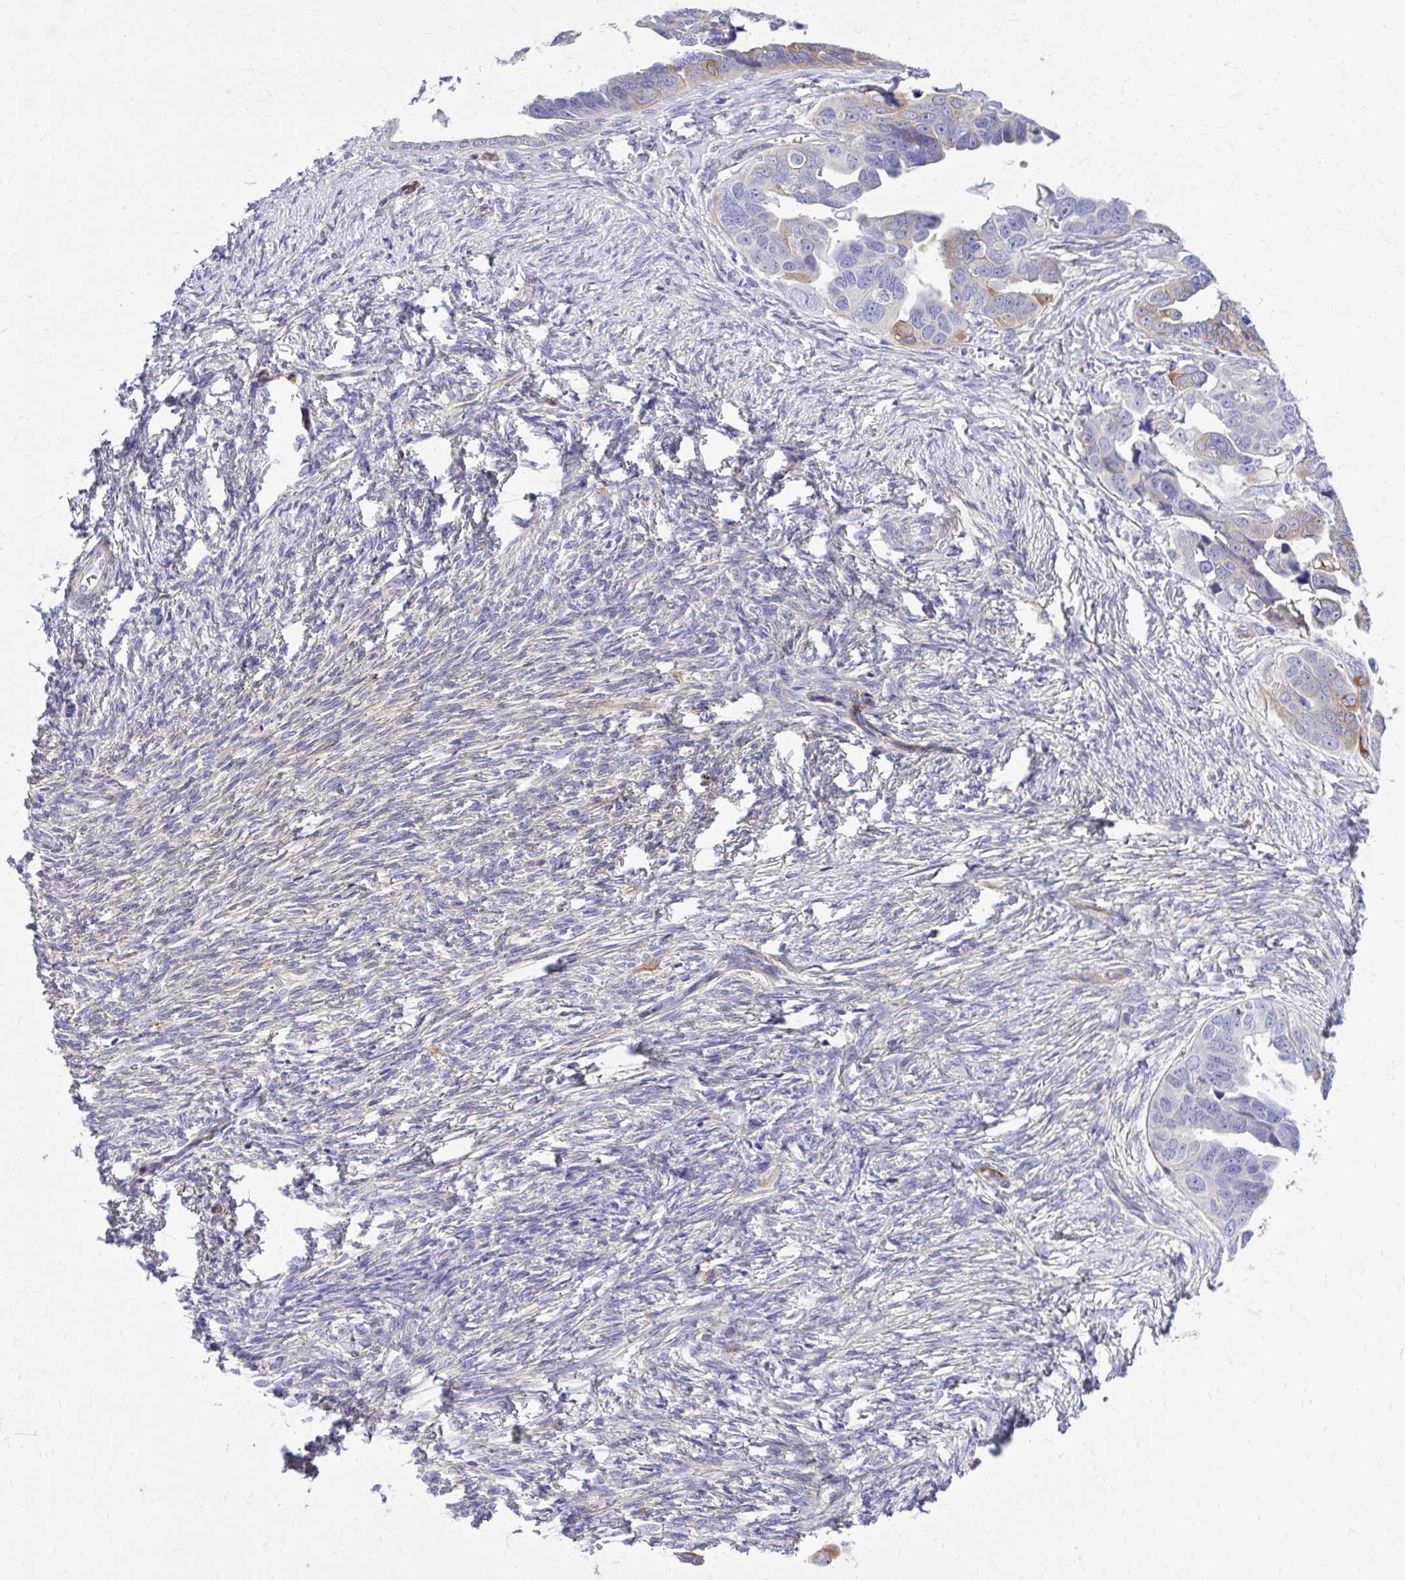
{"staining": {"intensity": "moderate", "quantity": "<25%", "location": "cytoplasmic/membranous"}, "tissue": "ovarian cancer", "cell_type": "Tumor cells", "image_type": "cancer", "snomed": [{"axis": "morphology", "description": "Cystadenocarcinoma, serous, NOS"}, {"axis": "topography", "description": "Ovary"}], "caption": "An image of human ovarian cancer (serous cystadenocarcinoma) stained for a protein demonstrates moderate cytoplasmic/membranous brown staining in tumor cells.", "gene": "EPB41L1", "patient": {"sex": "female", "age": 59}}